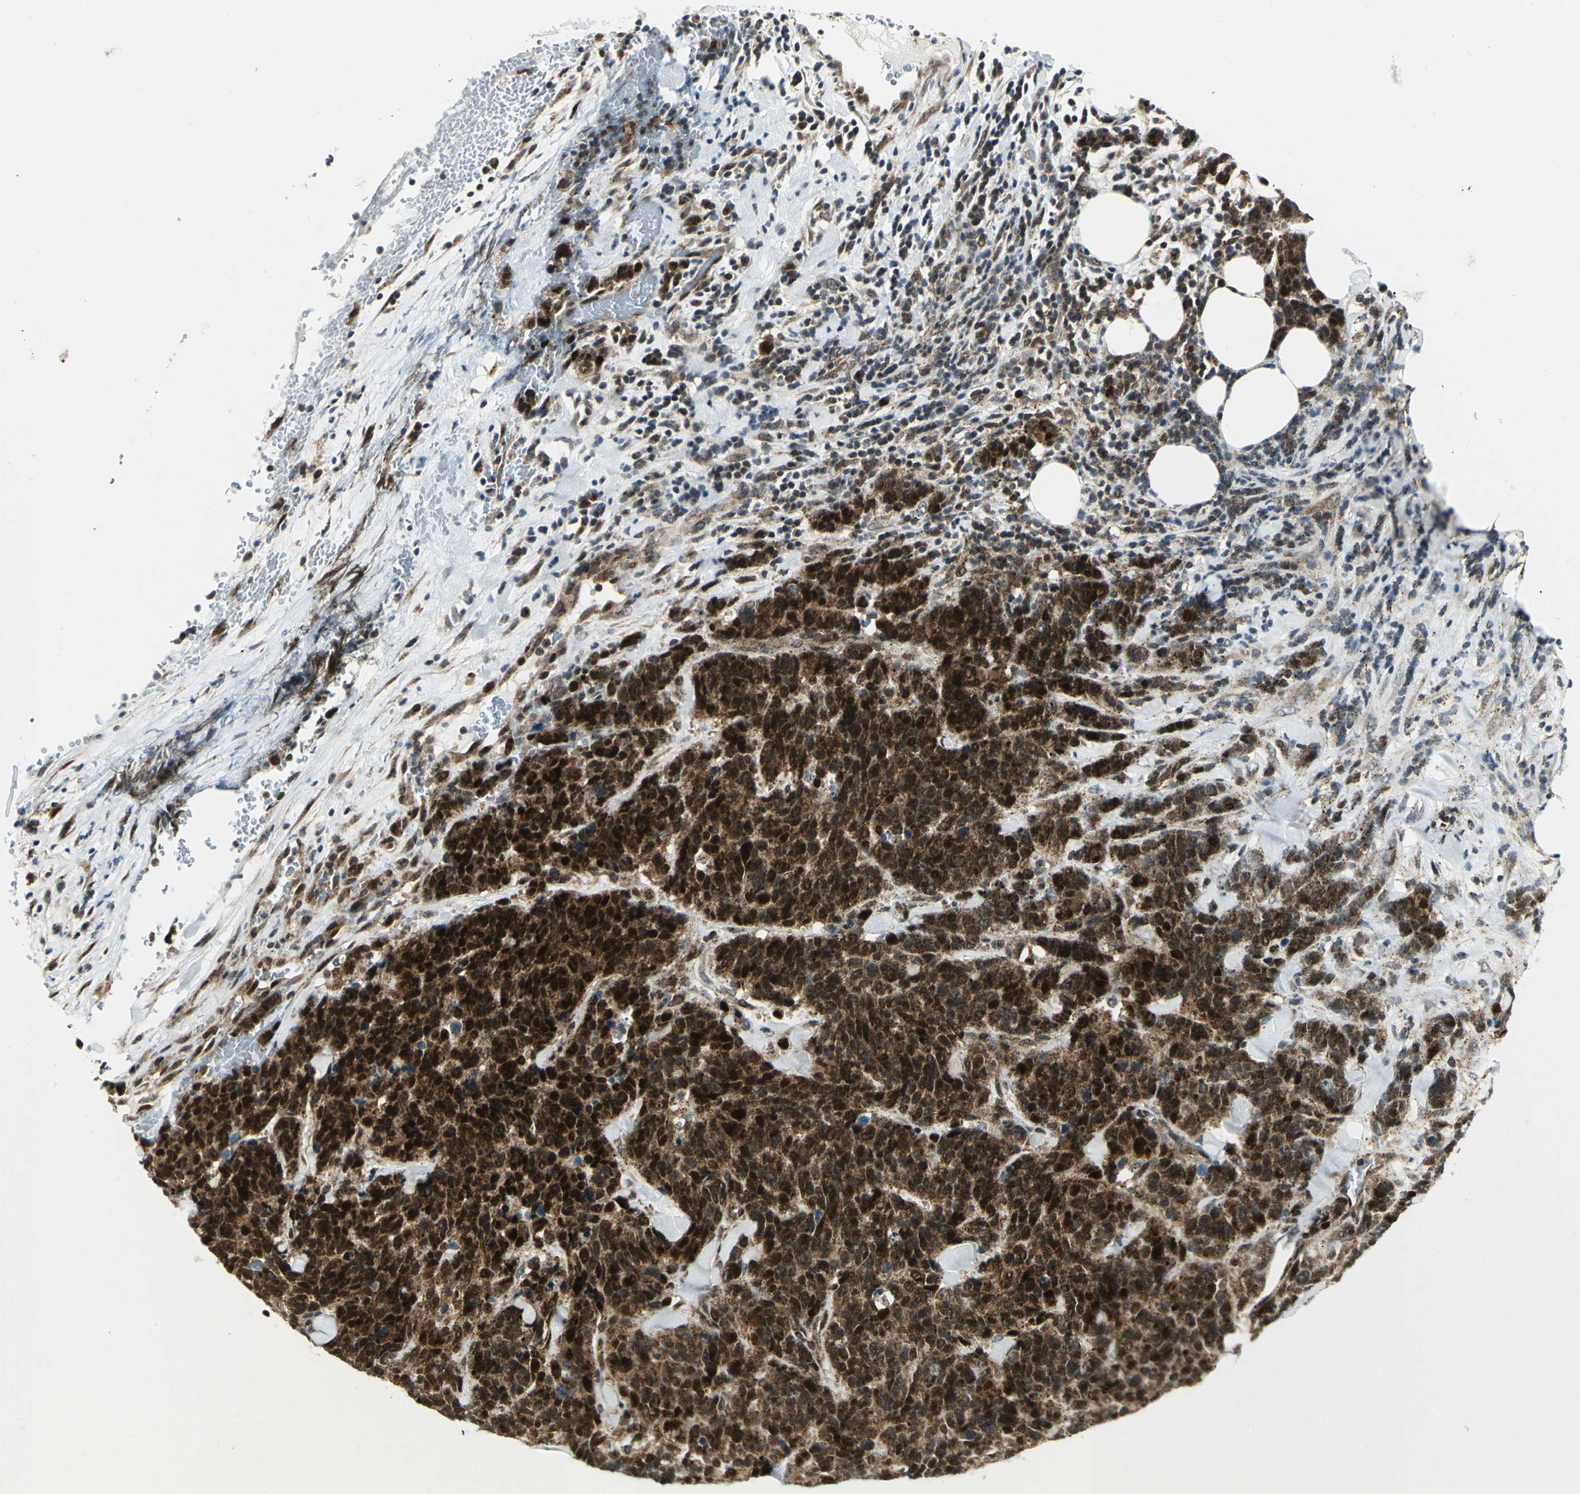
{"staining": {"intensity": "strong", "quantity": ">75%", "location": "cytoplasmic/membranous,nuclear"}, "tissue": "lung cancer", "cell_type": "Tumor cells", "image_type": "cancer", "snomed": [{"axis": "morphology", "description": "Neoplasm, malignant, NOS"}, {"axis": "topography", "description": "Lung"}], "caption": "An image showing strong cytoplasmic/membranous and nuclear staining in about >75% of tumor cells in lung cancer (malignant neoplasm), as visualized by brown immunohistochemical staining.", "gene": "ATP6V1A", "patient": {"sex": "female", "age": 58}}